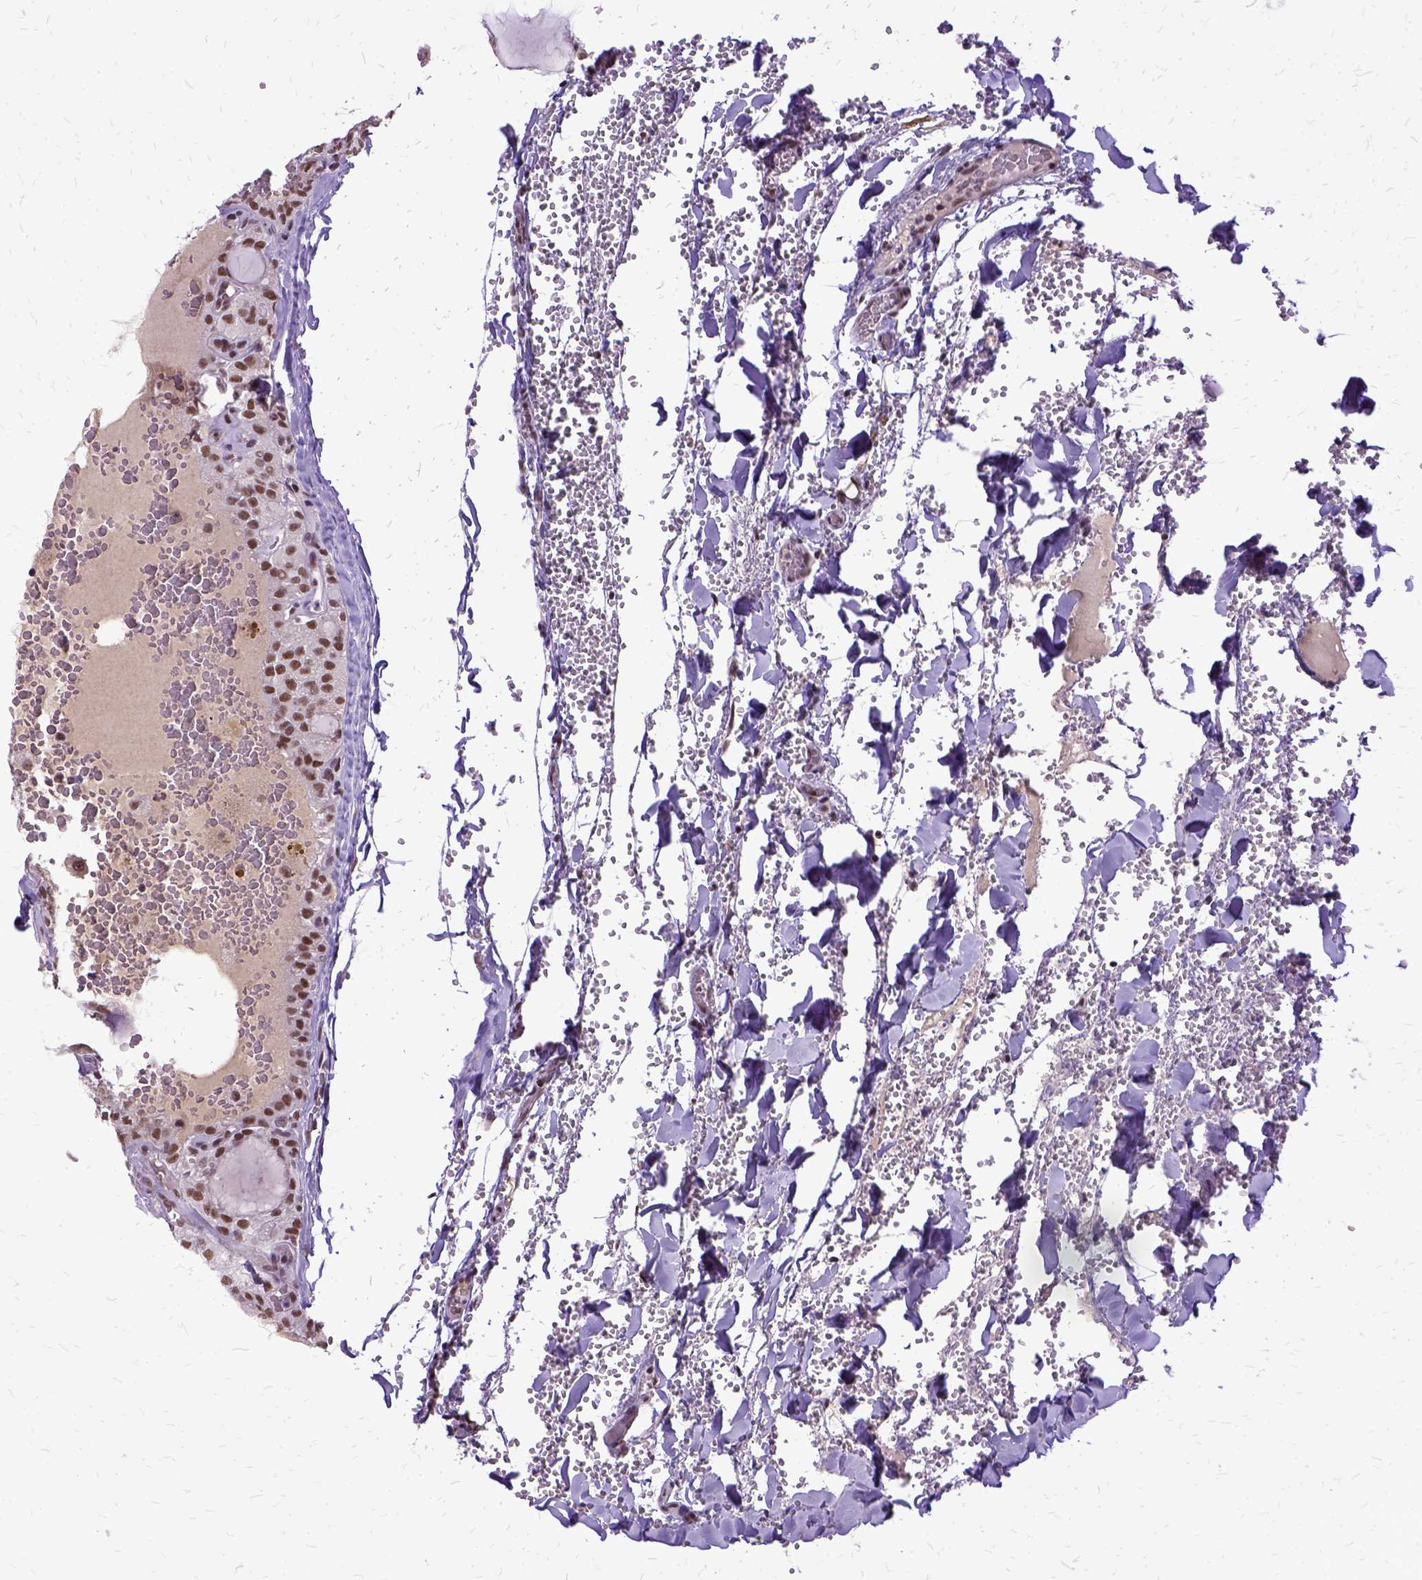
{"staining": {"intensity": "moderate", "quantity": ">75%", "location": "nuclear"}, "tissue": "thyroid cancer", "cell_type": "Tumor cells", "image_type": "cancer", "snomed": [{"axis": "morphology", "description": "Papillary adenocarcinoma, NOS"}, {"axis": "topography", "description": "Thyroid gland"}], "caption": "IHC micrograph of human thyroid cancer (papillary adenocarcinoma) stained for a protein (brown), which exhibits medium levels of moderate nuclear staining in about >75% of tumor cells.", "gene": "SETD1A", "patient": {"sex": "male", "age": 20}}